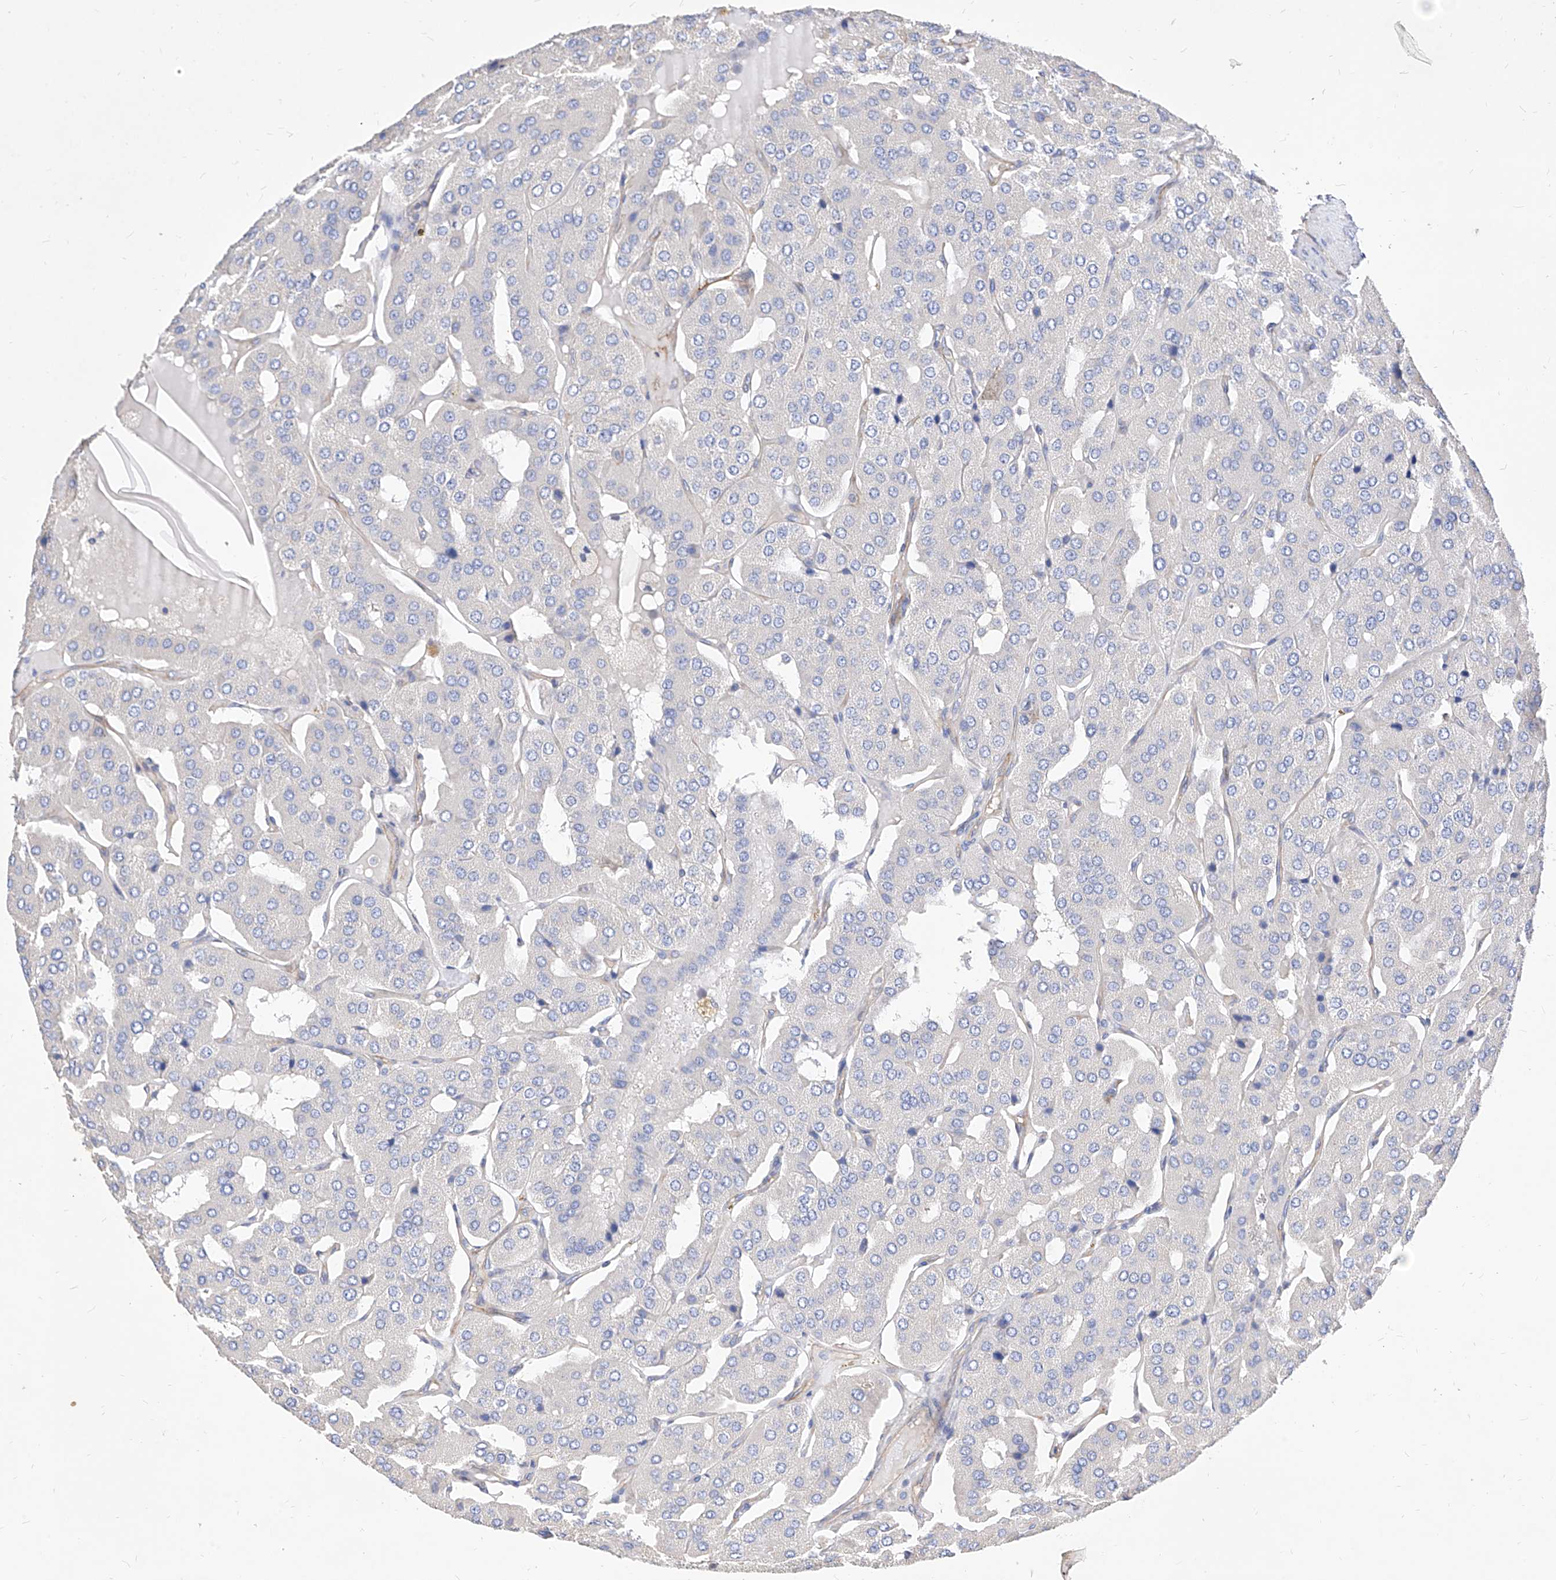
{"staining": {"intensity": "negative", "quantity": "none", "location": "none"}, "tissue": "parathyroid gland", "cell_type": "Glandular cells", "image_type": "normal", "snomed": [{"axis": "morphology", "description": "Normal tissue, NOS"}, {"axis": "morphology", "description": "Adenoma, NOS"}, {"axis": "topography", "description": "Parathyroid gland"}], "caption": "Immunohistochemistry (IHC) micrograph of benign parathyroid gland: human parathyroid gland stained with DAB displays no significant protein positivity in glandular cells. The staining is performed using DAB (3,3'-diaminobenzidine) brown chromogen with nuclei counter-stained in using hematoxylin.", "gene": "SCGB2A1", "patient": {"sex": "female", "age": 86}}